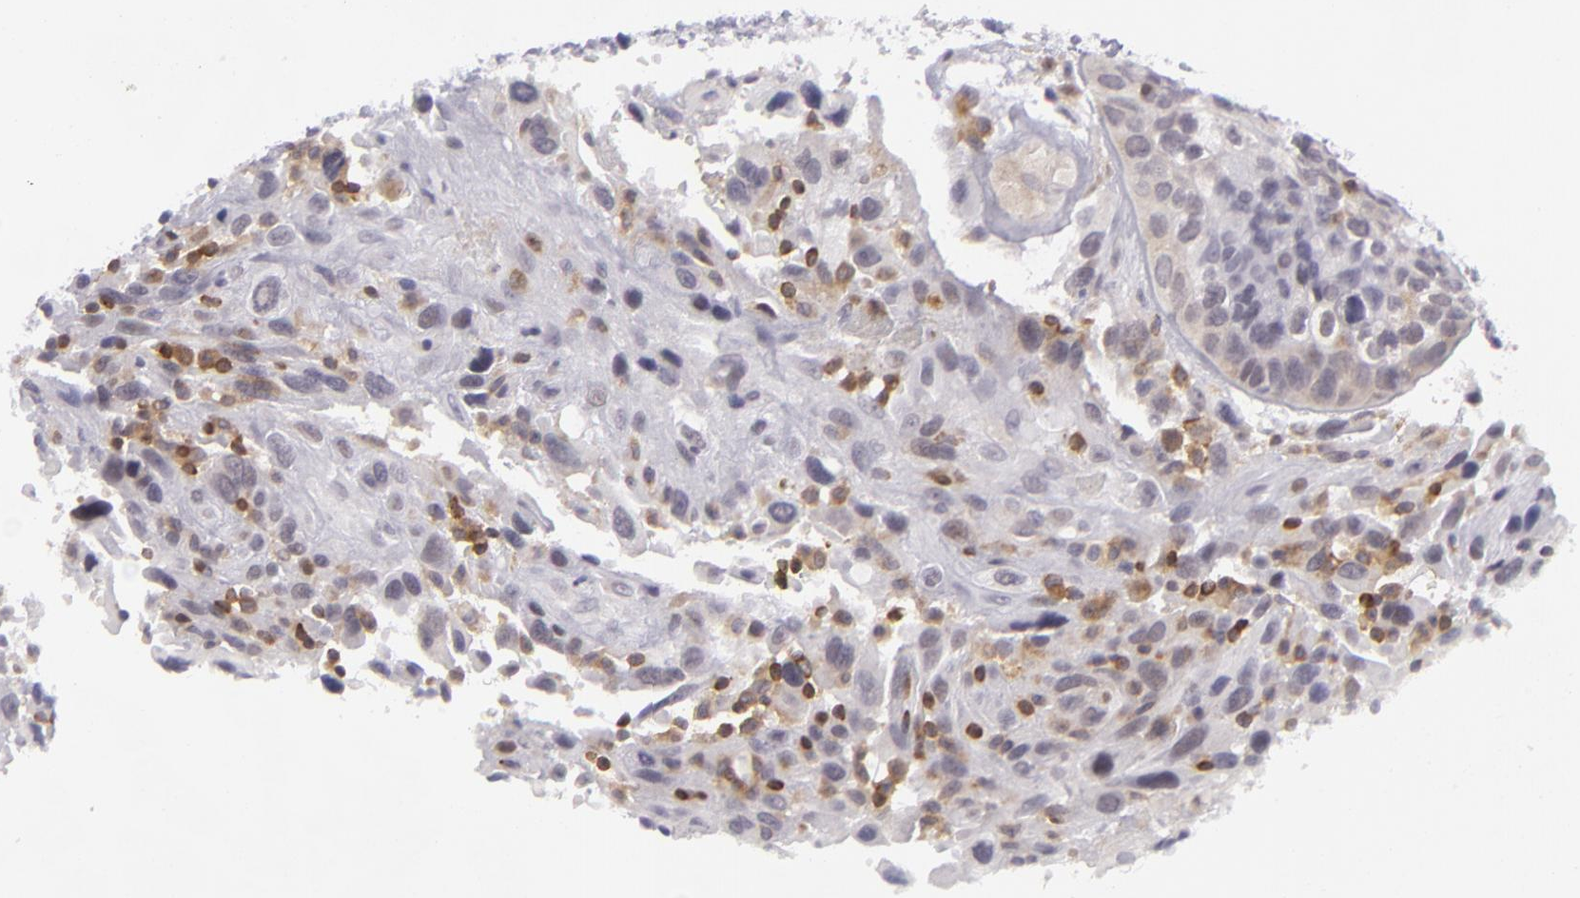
{"staining": {"intensity": "weak", "quantity": "25%-75%", "location": "cytoplasmic/membranous"}, "tissue": "breast cancer", "cell_type": "Tumor cells", "image_type": "cancer", "snomed": [{"axis": "morphology", "description": "Neoplasm, malignant, NOS"}, {"axis": "topography", "description": "Breast"}], "caption": "Protein analysis of breast cancer tissue displays weak cytoplasmic/membranous positivity in about 25%-75% of tumor cells.", "gene": "KCNAB2", "patient": {"sex": "female", "age": 50}}